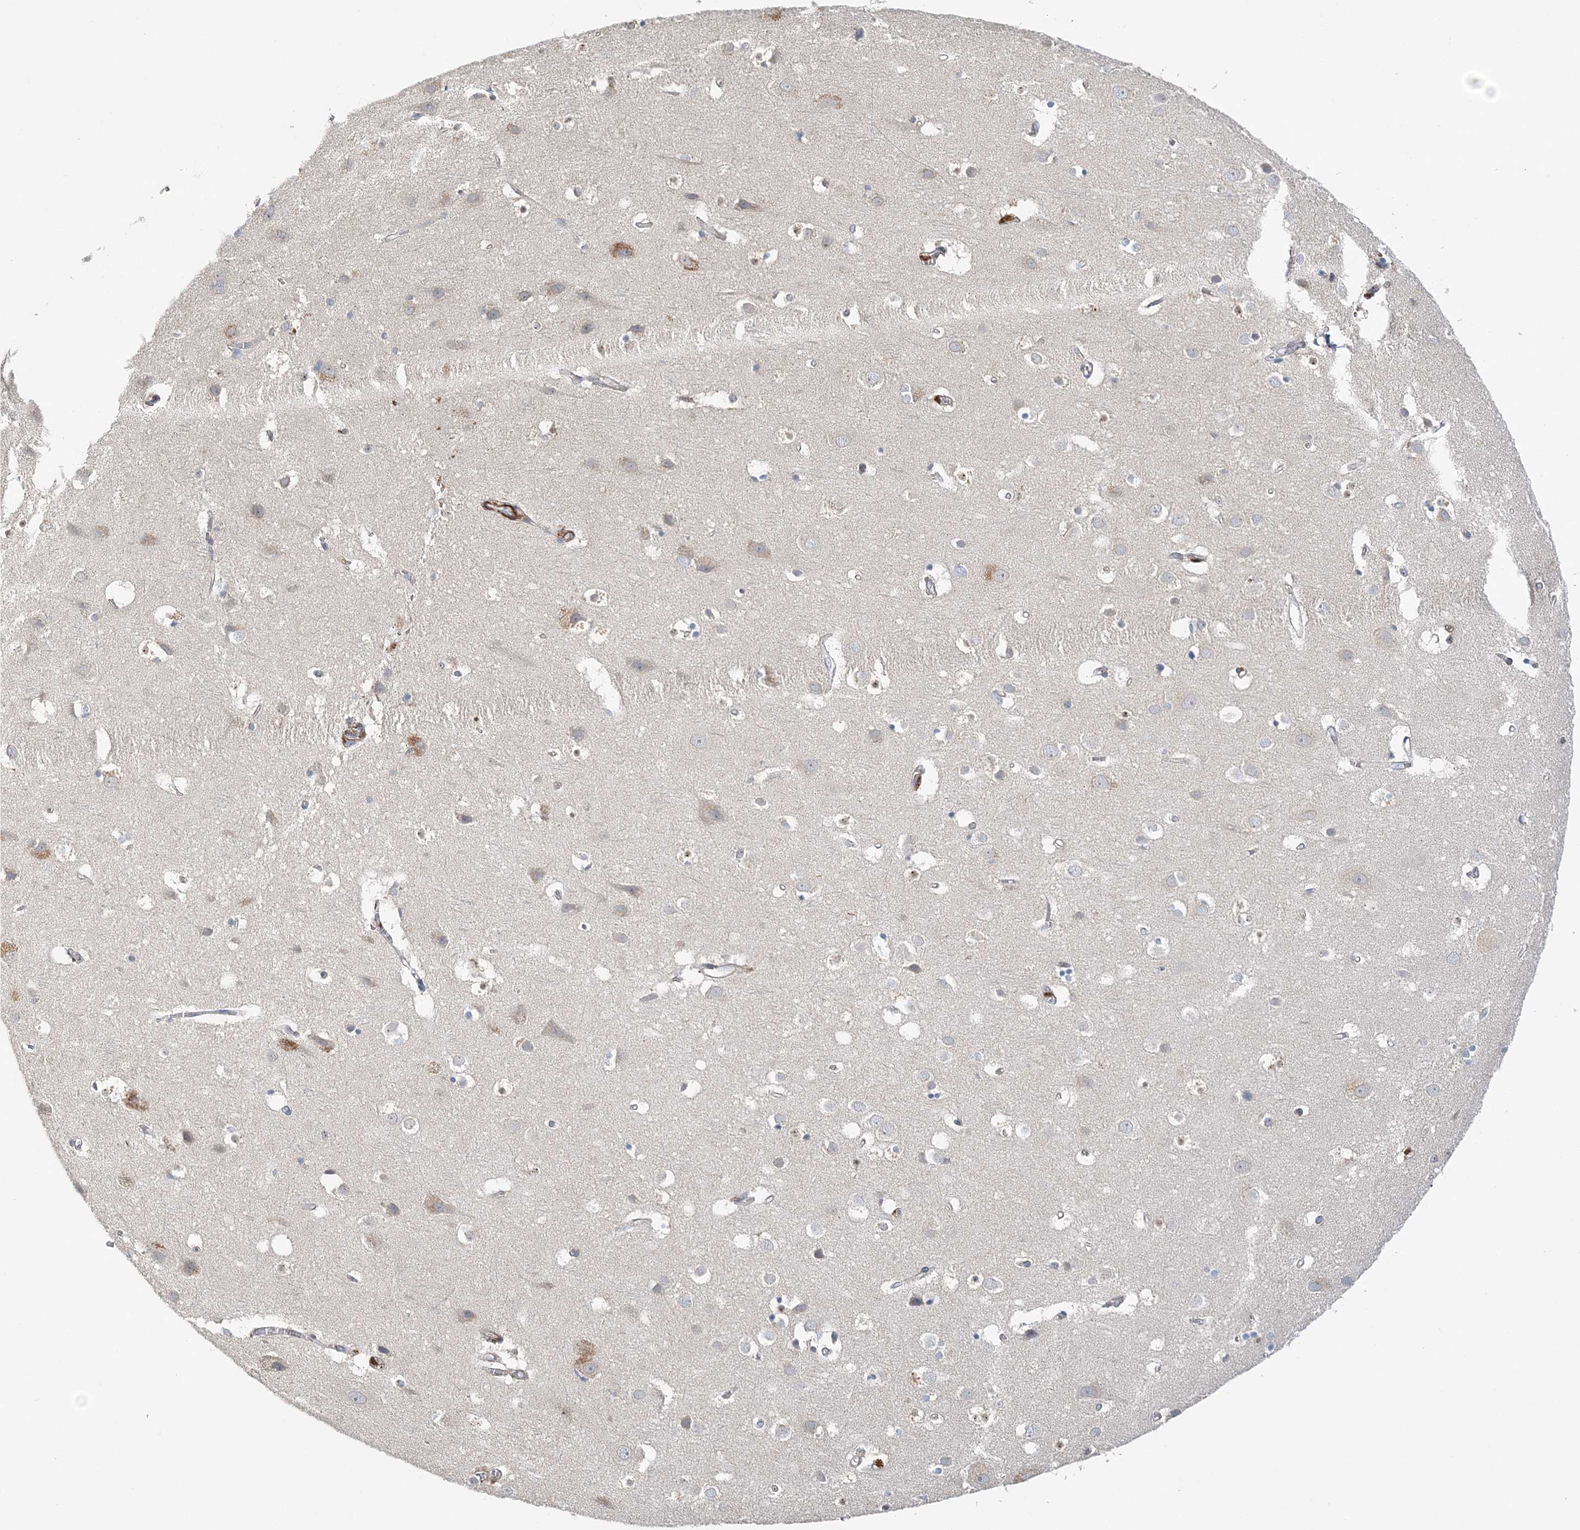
{"staining": {"intensity": "negative", "quantity": "none", "location": "none"}, "tissue": "cerebral cortex", "cell_type": "Endothelial cells", "image_type": "normal", "snomed": [{"axis": "morphology", "description": "Normal tissue, NOS"}, {"axis": "topography", "description": "Cerebral cortex"}], "caption": "Endothelial cells are negative for protein expression in benign human cerebral cortex. (DAB immunohistochemistry (IHC) visualized using brightfield microscopy, high magnification).", "gene": "TTI1", "patient": {"sex": "male", "age": 54}}